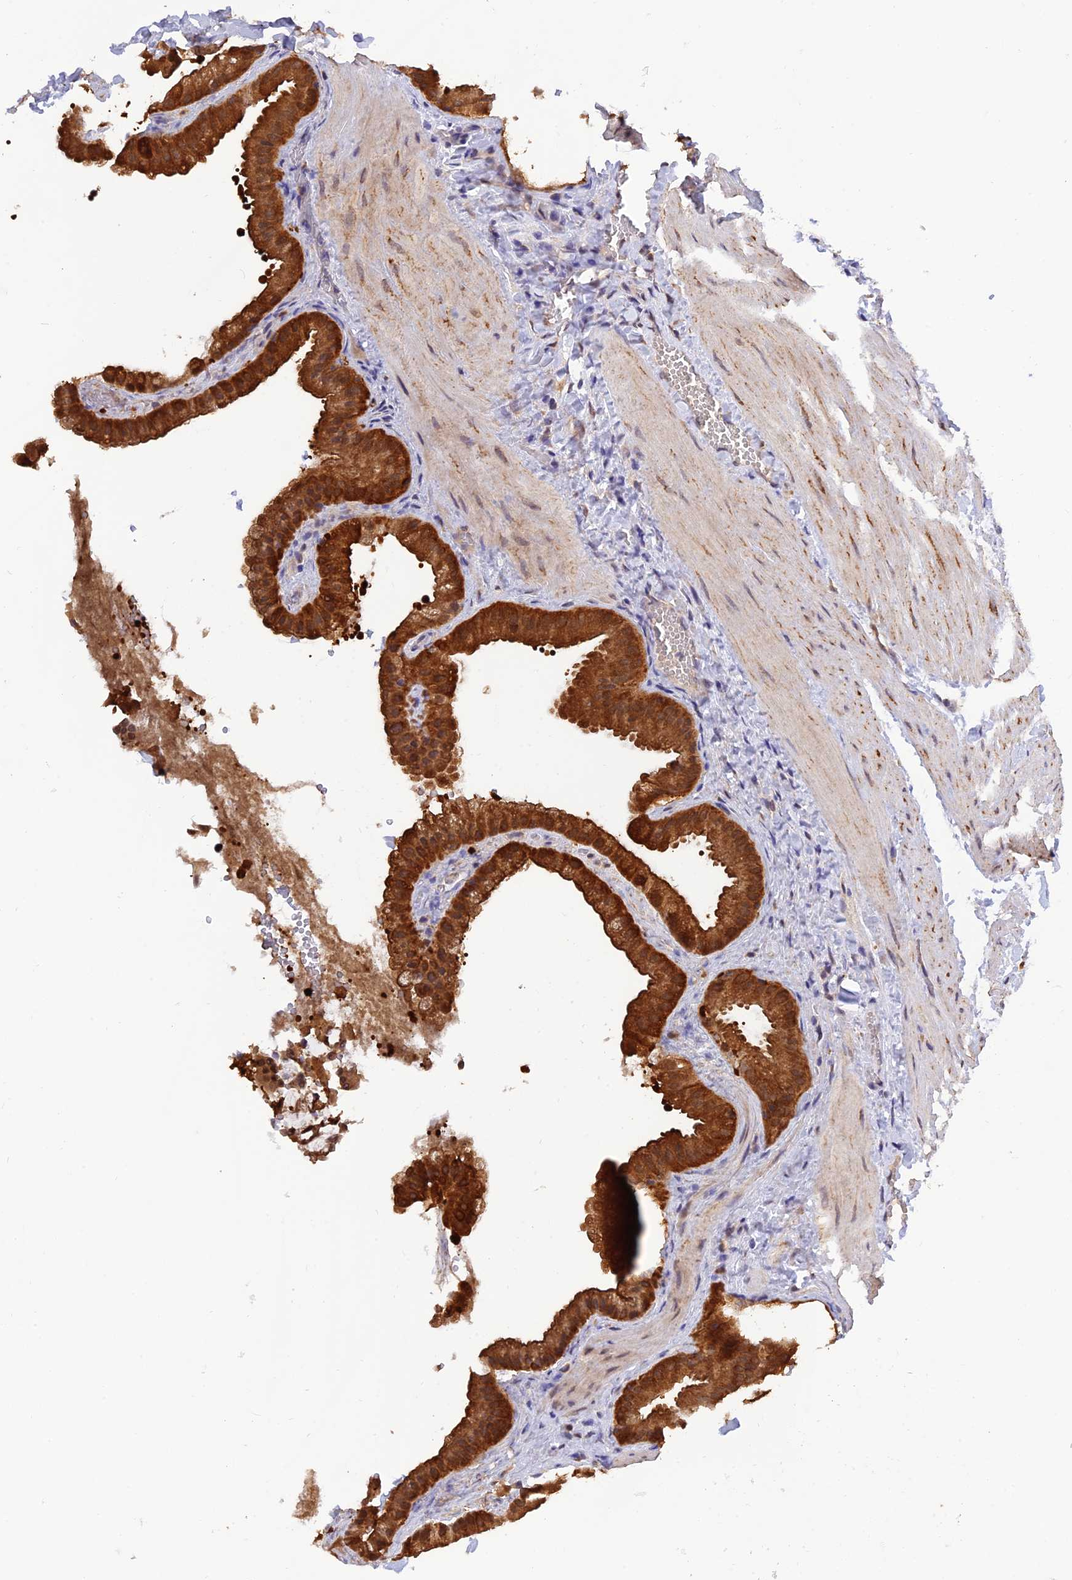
{"staining": {"intensity": "strong", "quantity": ">75%", "location": "cytoplasmic/membranous"}, "tissue": "gallbladder", "cell_type": "Glandular cells", "image_type": "normal", "snomed": [{"axis": "morphology", "description": "Normal tissue, NOS"}, {"axis": "topography", "description": "Gallbladder"}], "caption": "Immunohistochemistry (IHC) of normal human gallbladder displays high levels of strong cytoplasmic/membranous staining in about >75% of glandular cells.", "gene": "MNS1", "patient": {"sex": "male", "age": 55}}